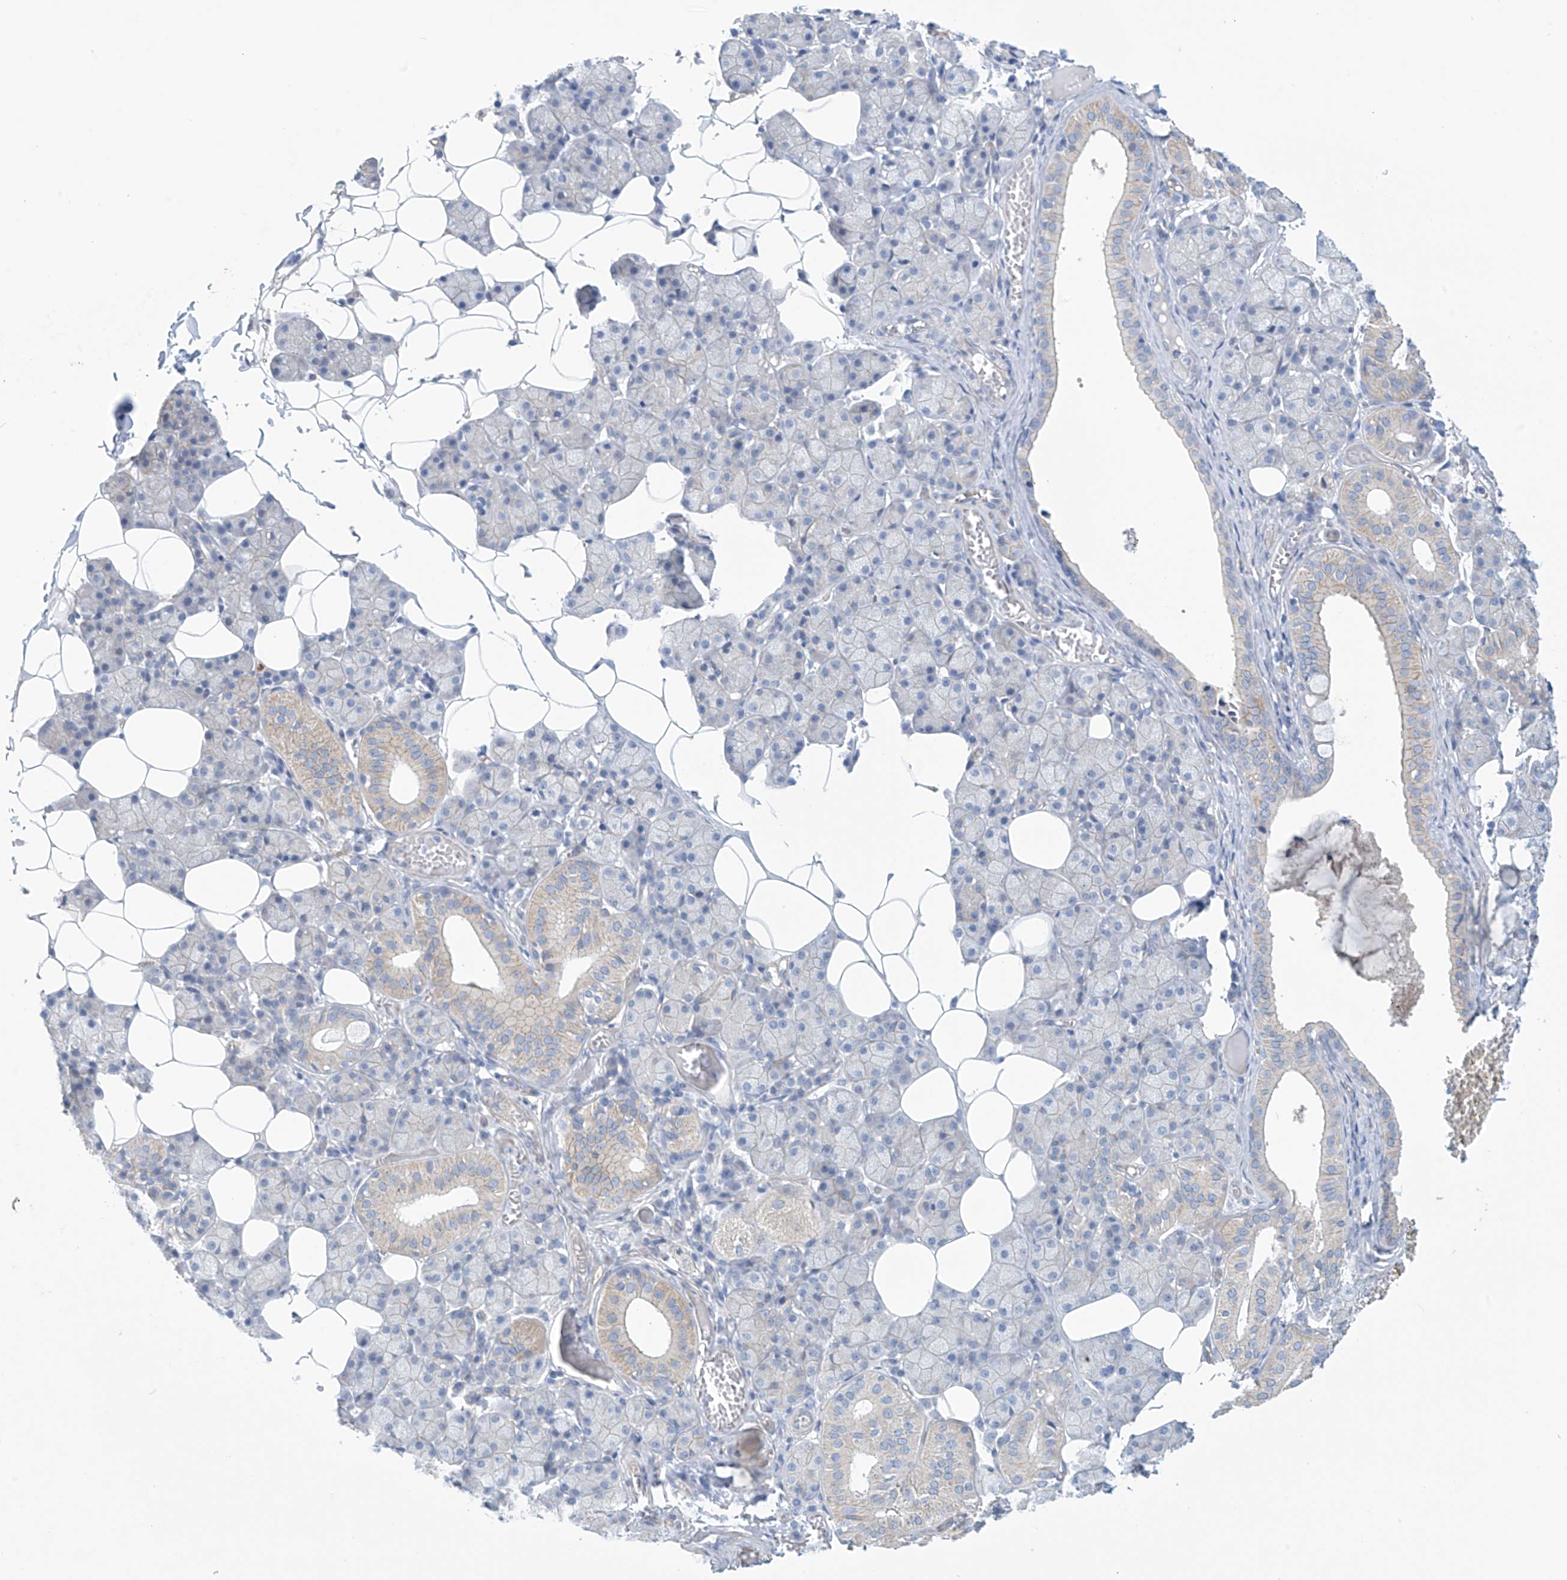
{"staining": {"intensity": "negative", "quantity": "none", "location": "none"}, "tissue": "salivary gland", "cell_type": "Glandular cells", "image_type": "normal", "snomed": [{"axis": "morphology", "description": "Normal tissue, NOS"}, {"axis": "topography", "description": "Salivary gland"}], "caption": "DAB (3,3'-diaminobenzidine) immunohistochemical staining of benign human salivary gland displays no significant expression in glandular cells.", "gene": "ABHD13", "patient": {"sex": "female", "age": 33}}